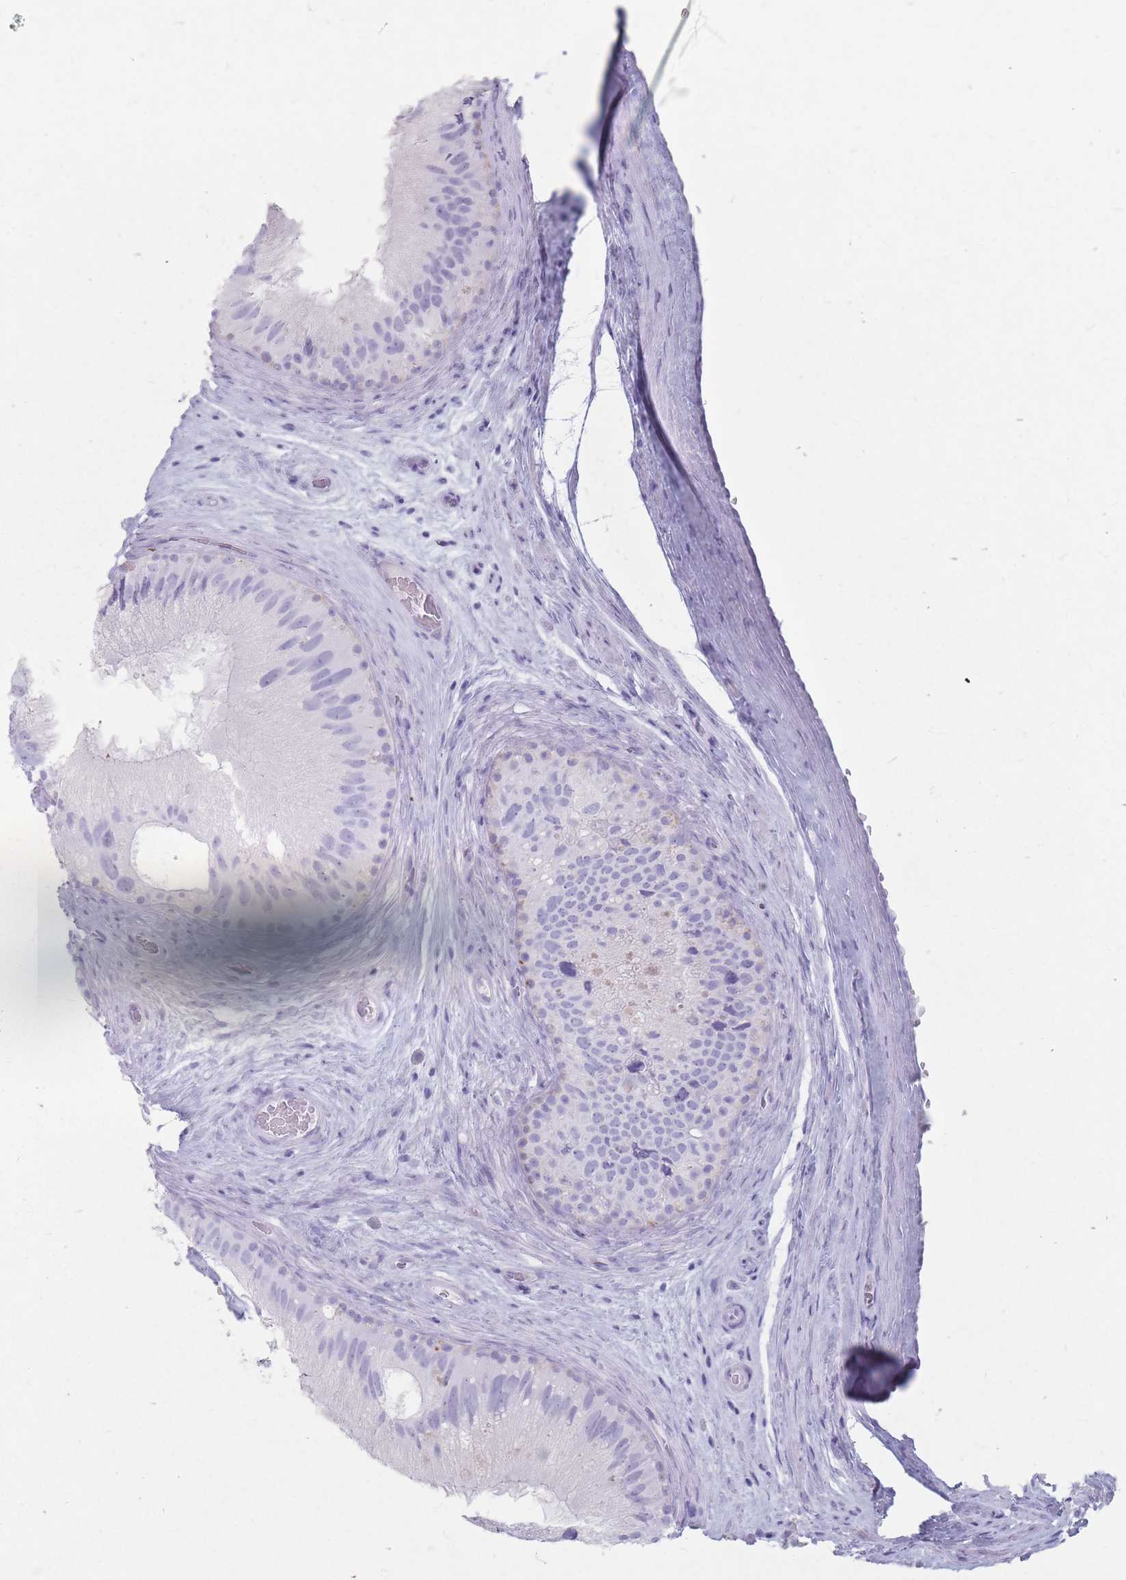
{"staining": {"intensity": "negative", "quantity": "none", "location": "none"}, "tissue": "epididymis", "cell_type": "Glandular cells", "image_type": "normal", "snomed": [{"axis": "morphology", "description": "Normal tissue, NOS"}, {"axis": "topography", "description": "Epididymis"}], "caption": "There is no significant expression in glandular cells of epididymis. (Brightfield microscopy of DAB (3,3'-diaminobenzidine) IHC at high magnification).", "gene": "ST3GAL5", "patient": {"sex": "male", "age": 50}}